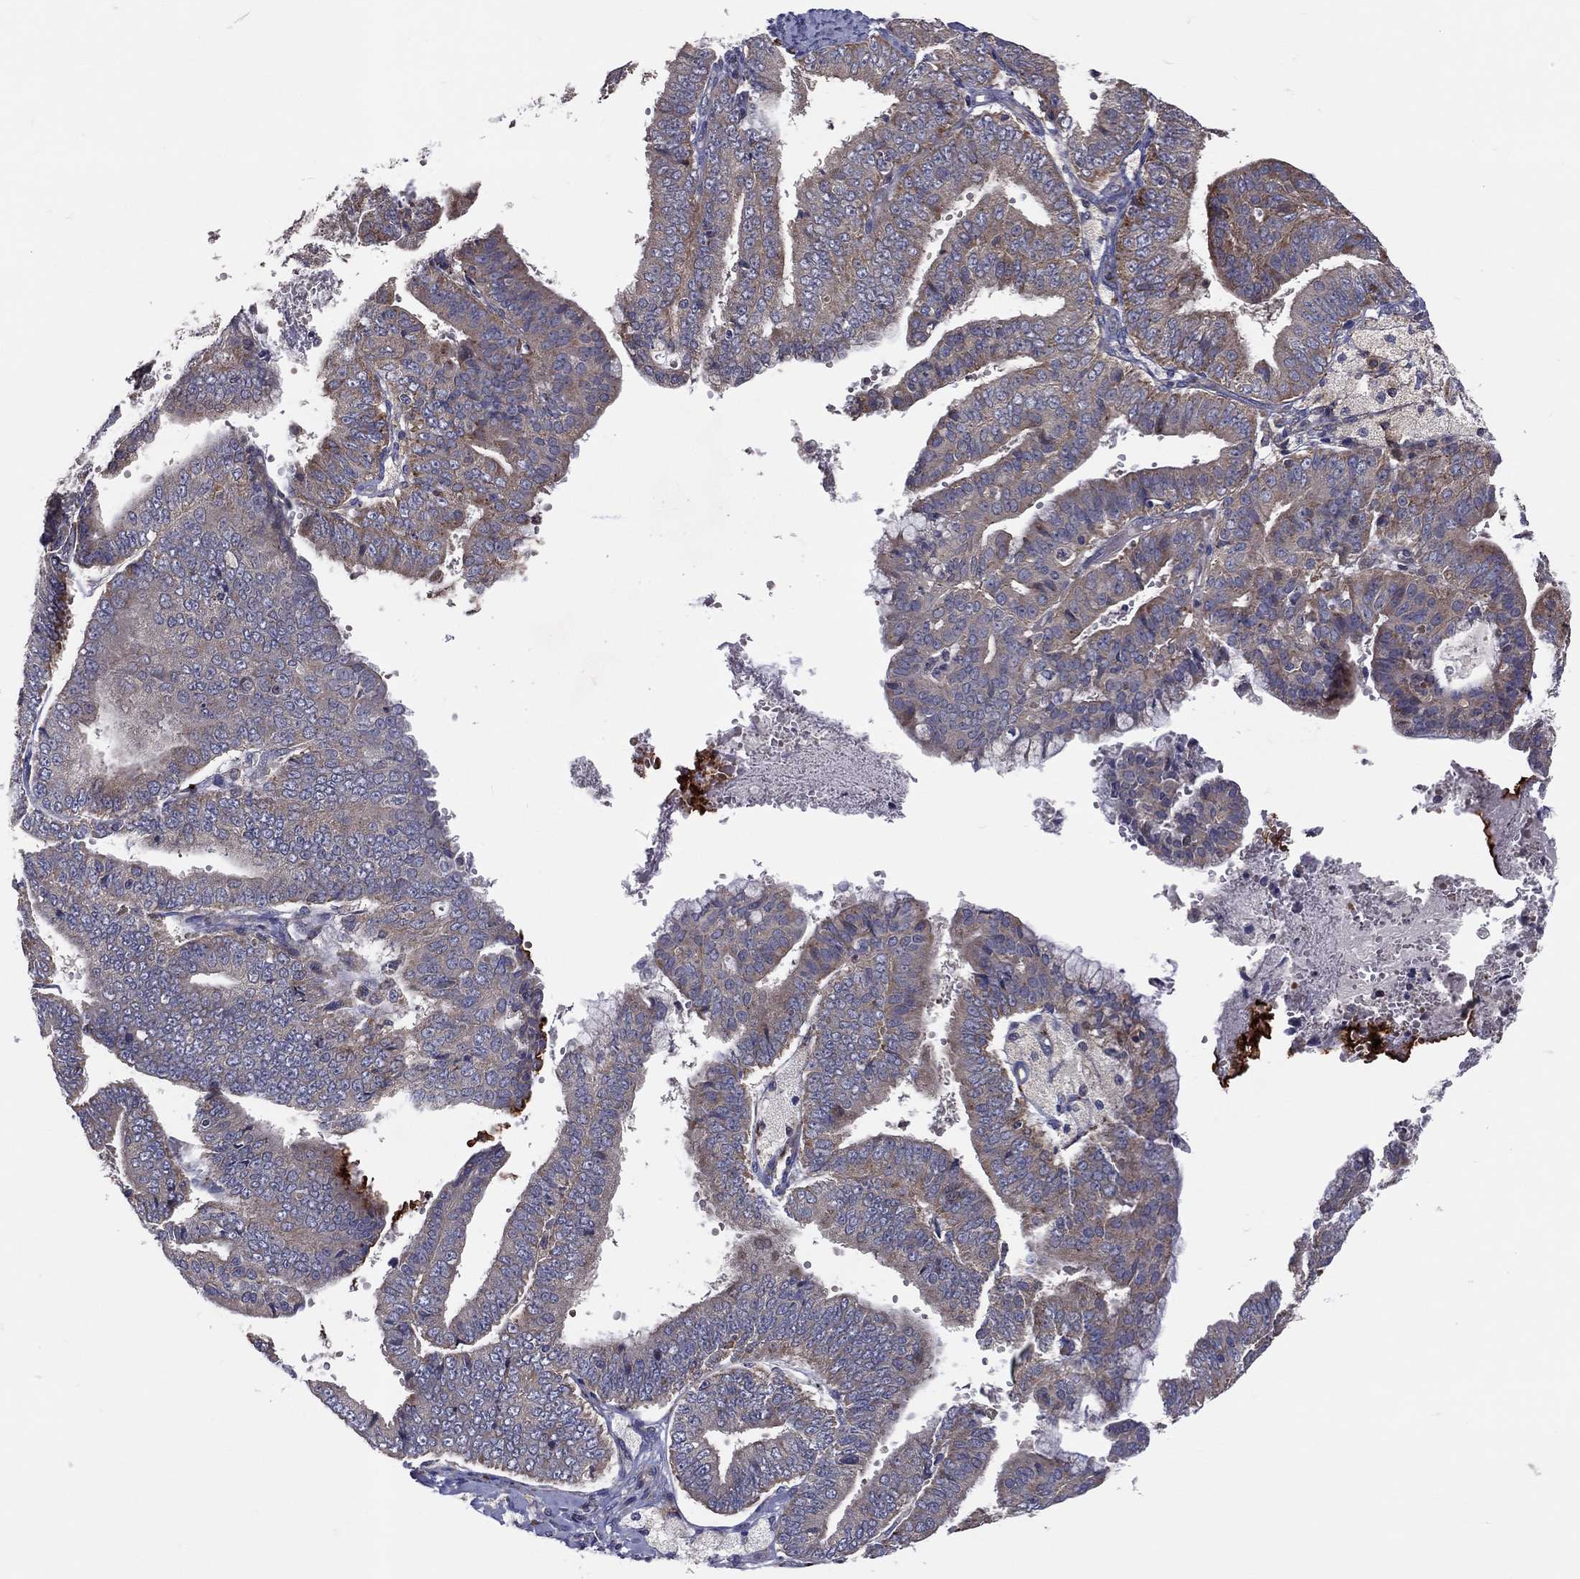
{"staining": {"intensity": "moderate", "quantity": "<25%", "location": "cytoplasmic/membranous"}, "tissue": "endometrial cancer", "cell_type": "Tumor cells", "image_type": "cancer", "snomed": [{"axis": "morphology", "description": "Adenocarcinoma, NOS"}, {"axis": "topography", "description": "Endometrium"}], "caption": "Immunohistochemical staining of human endometrial cancer (adenocarcinoma) reveals low levels of moderate cytoplasmic/membranous protein positivity in about <25% of tumor cells.", "gene": "STARD3", "patient": {"sex": "female", "age": 63}}